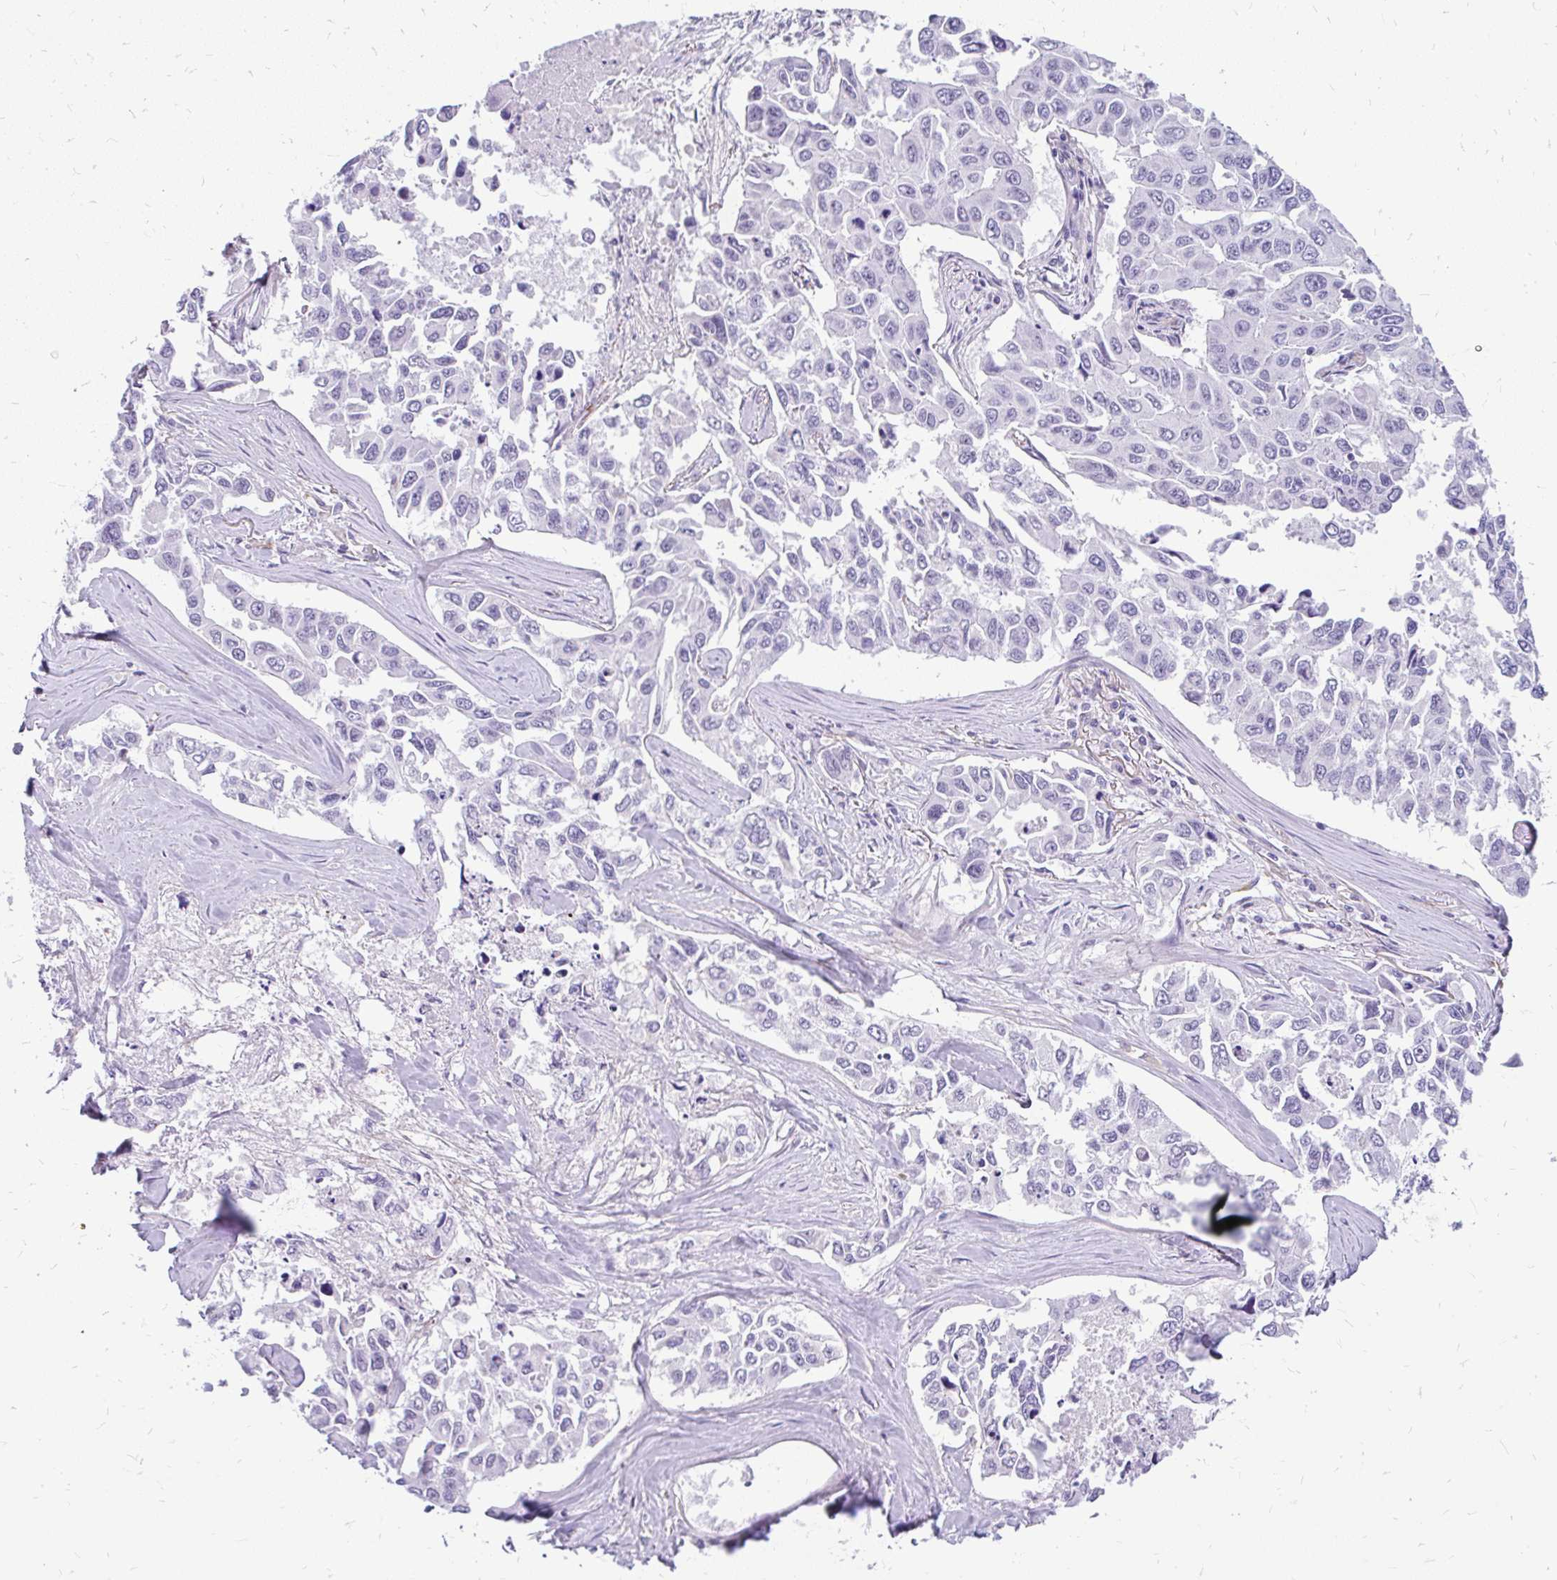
{"staining": {"intensity": "negative", "quantity": "none", "location": "none"}, "tissue": "lung cancer", "cell_type": "Tumor cells", "image_type": "cancer", "snomed": [{"axis": "morphology", "description": "Adenocarcinoma, NOS"}, {"axis": "topography", "description": "Lung"}], "caption": "This micrograph is of lung cancer (adenocarcinoma) stained with immunohistochemistry (IHC) to label a protein in brown with the nuclei are counter-stained blue. There is no staining in tumor cells.", "gene": "FAM83C", "patient": {"sex": "male", "age": 64}}